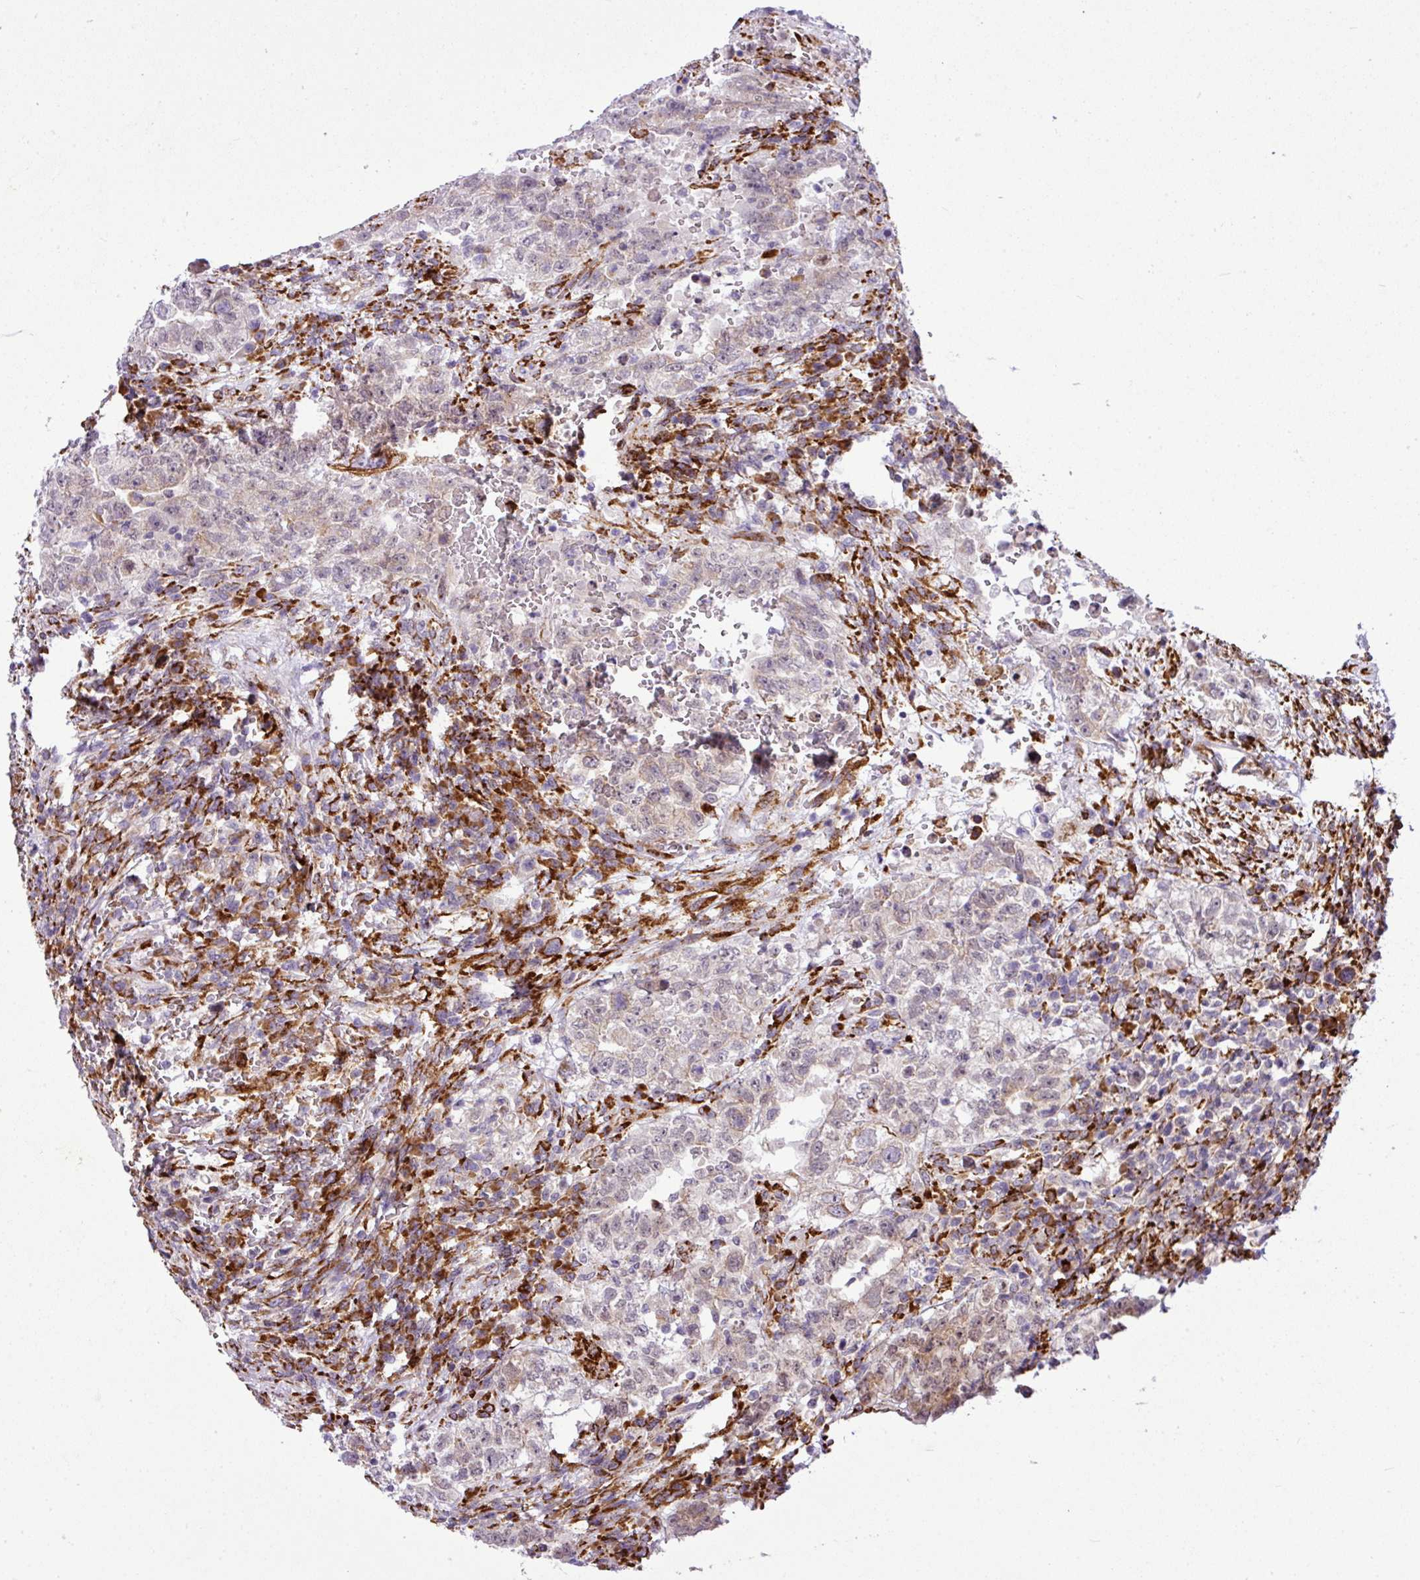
{"staining": {"intensity": "negative", "quantity": "none", "location": "none"}, "tissue": "testis cancer", "cell_type": "Tumor cells", "image_type": "cancer", "snomed": [{"axis": "morphology", "description": "Carcinoma, Embryonal, NOS"}, {"axis": "topography", "description": "Testis"}], "caption": "Tumor cells are negative for brown protein staining in testis cancer.", "gene": "CFAP97", "patient": {"sex": "male", "age": 26}}